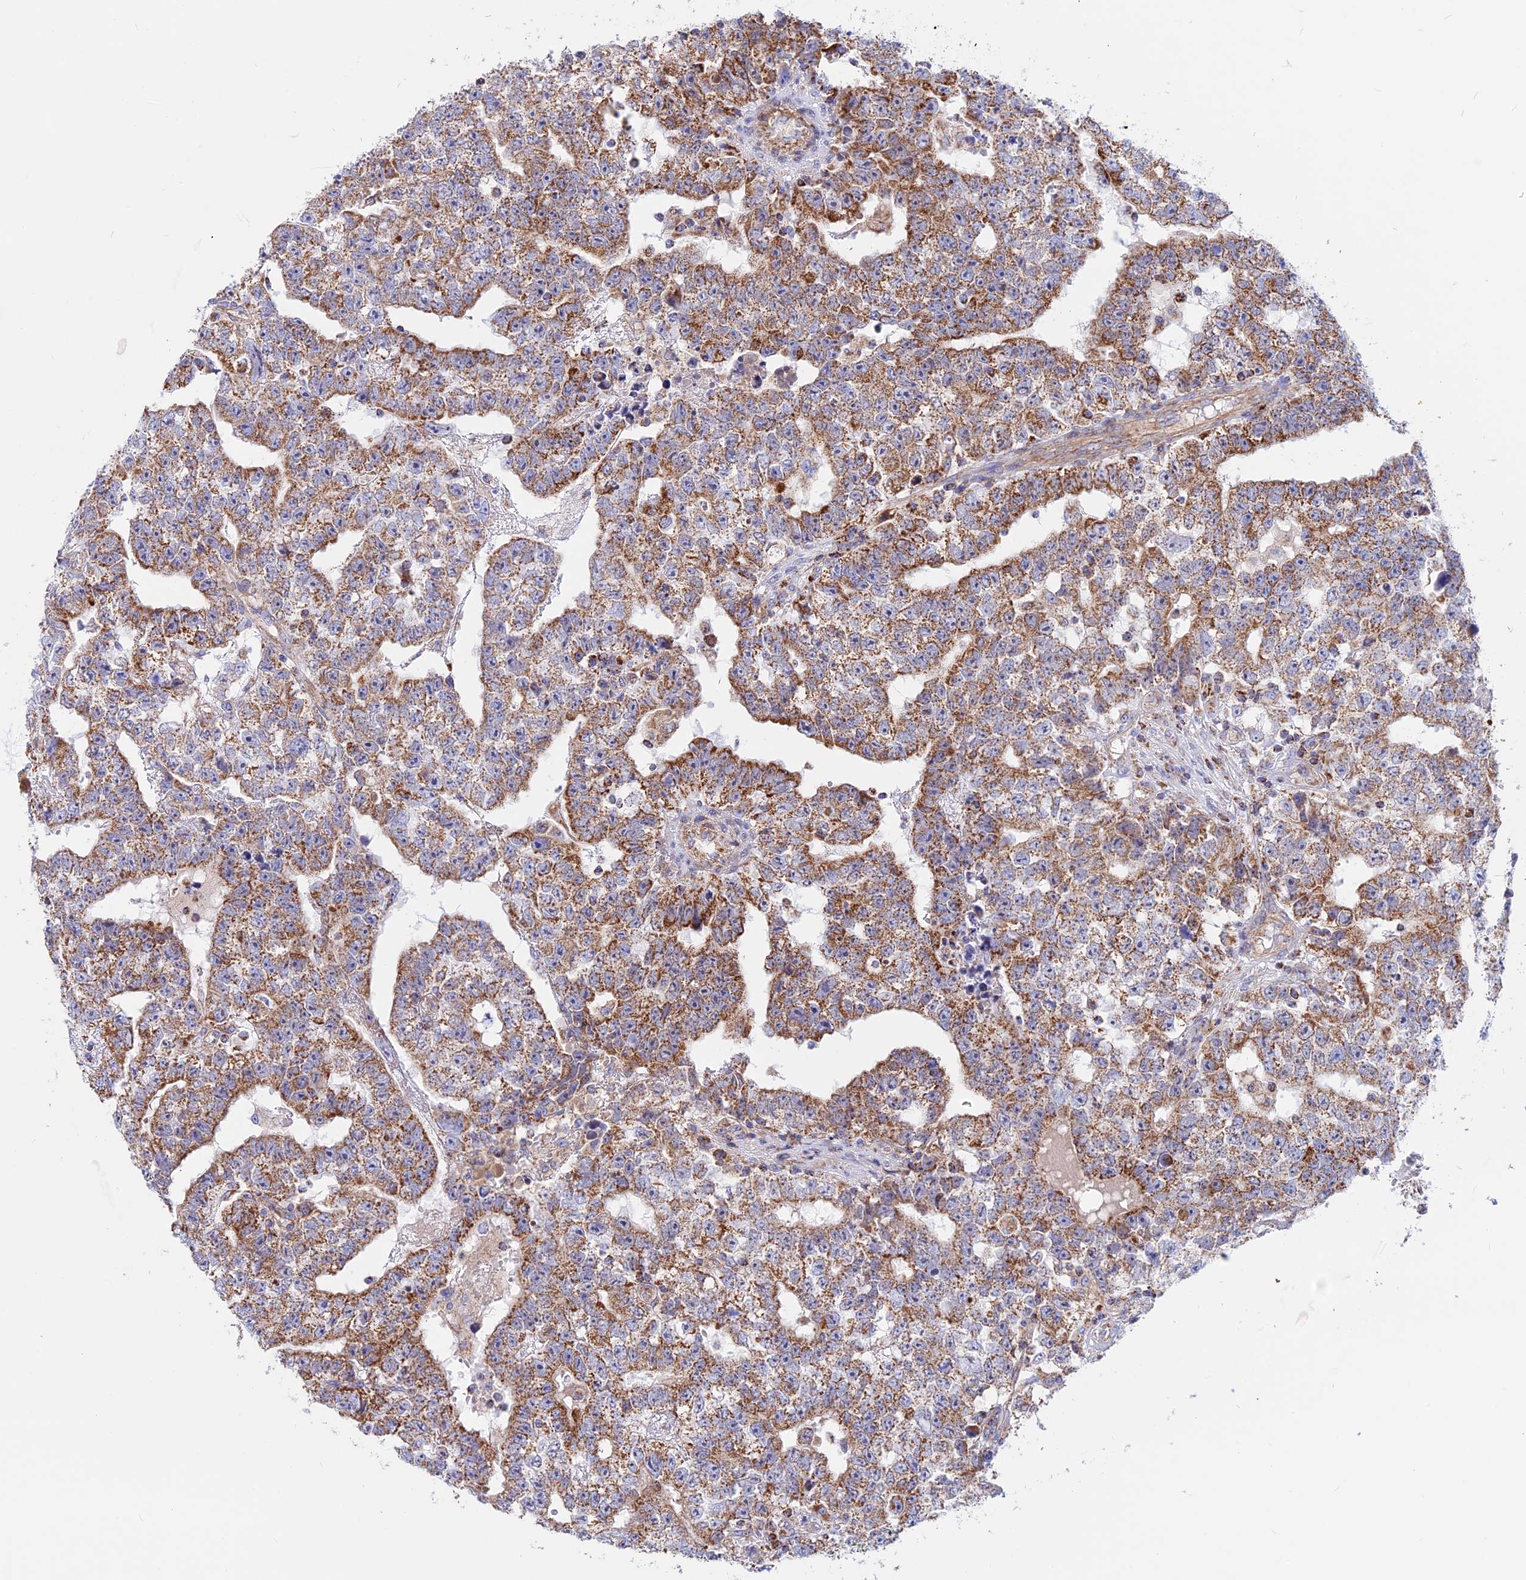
{"staining": {"intensity": "moderate", "quantity": ">75%", "location": "cytoplasmic/membranous"}, "tissue": "testis cancer", "cell_type": "Tumor cells", "image_type": "cancer", "snomed": [{"axis": "morphology", "description": "Carcinoma, Embryonal, NOS"}, {"axis": "topography", "description": "Testis"}], "caption": "Approximately >75% of tumor cells in testis cancer display moderate cytoplasmic/membranous protein expression as visualized by brown immunohistochemical staining.", "gene": "GCDH", "patient": {"sex": "male", "age": 25}}